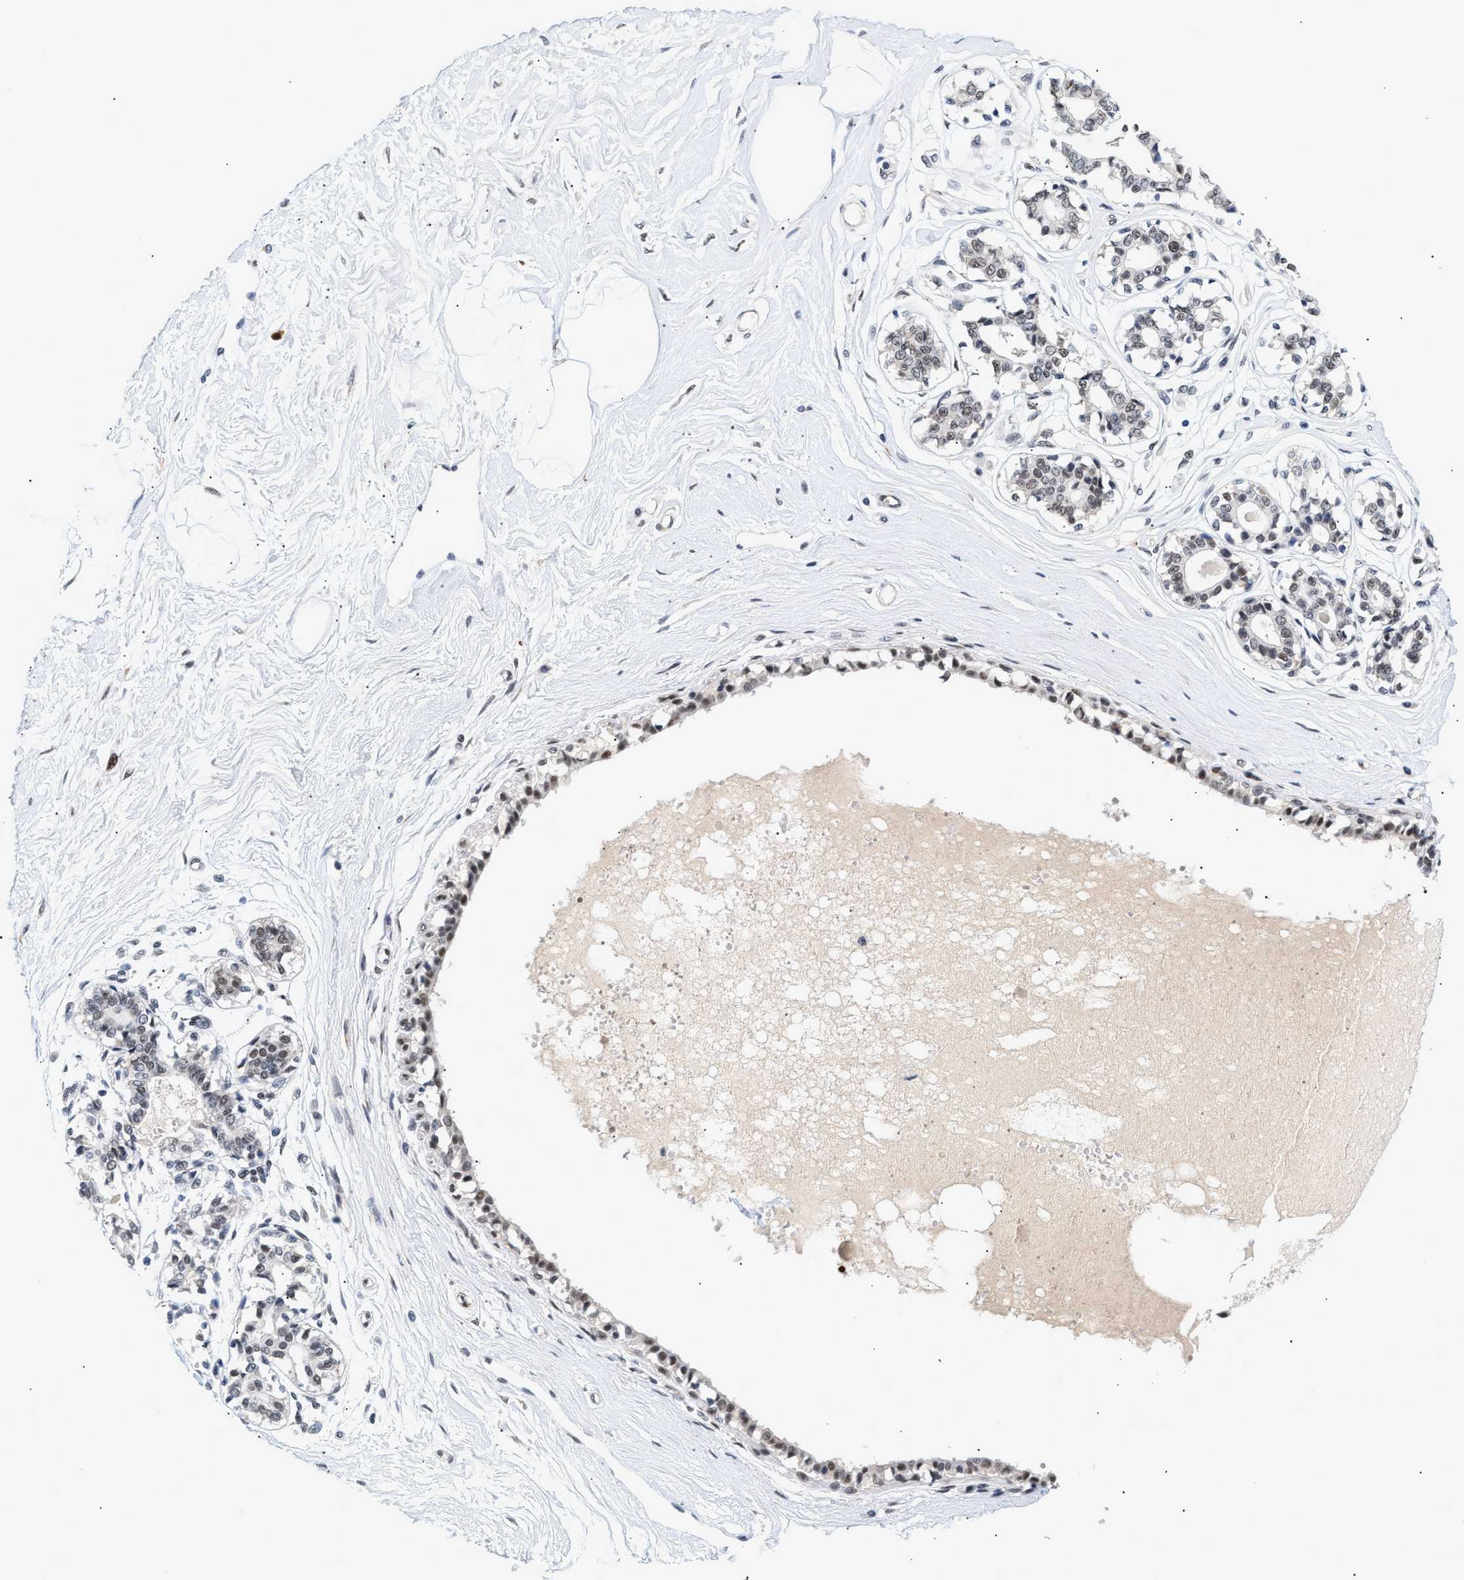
{"staining": {"intensity": "negative", "quantity": "none", "location": "none"}, "tissue": "breast", "cell_type": "Adipocytes", "image_type": "normal", "snomed": [{"axis": "morphology", "description": "Normal tissue, NOS"}, {"axis": "topography", "description": "Breast"}], "caption": "Immunohistochemistry (IHC) of unremarkable human breast reveals no positivity in adipocytes.", "gene": "THOC1", "patient": {"sex": "female", "age": 45}}